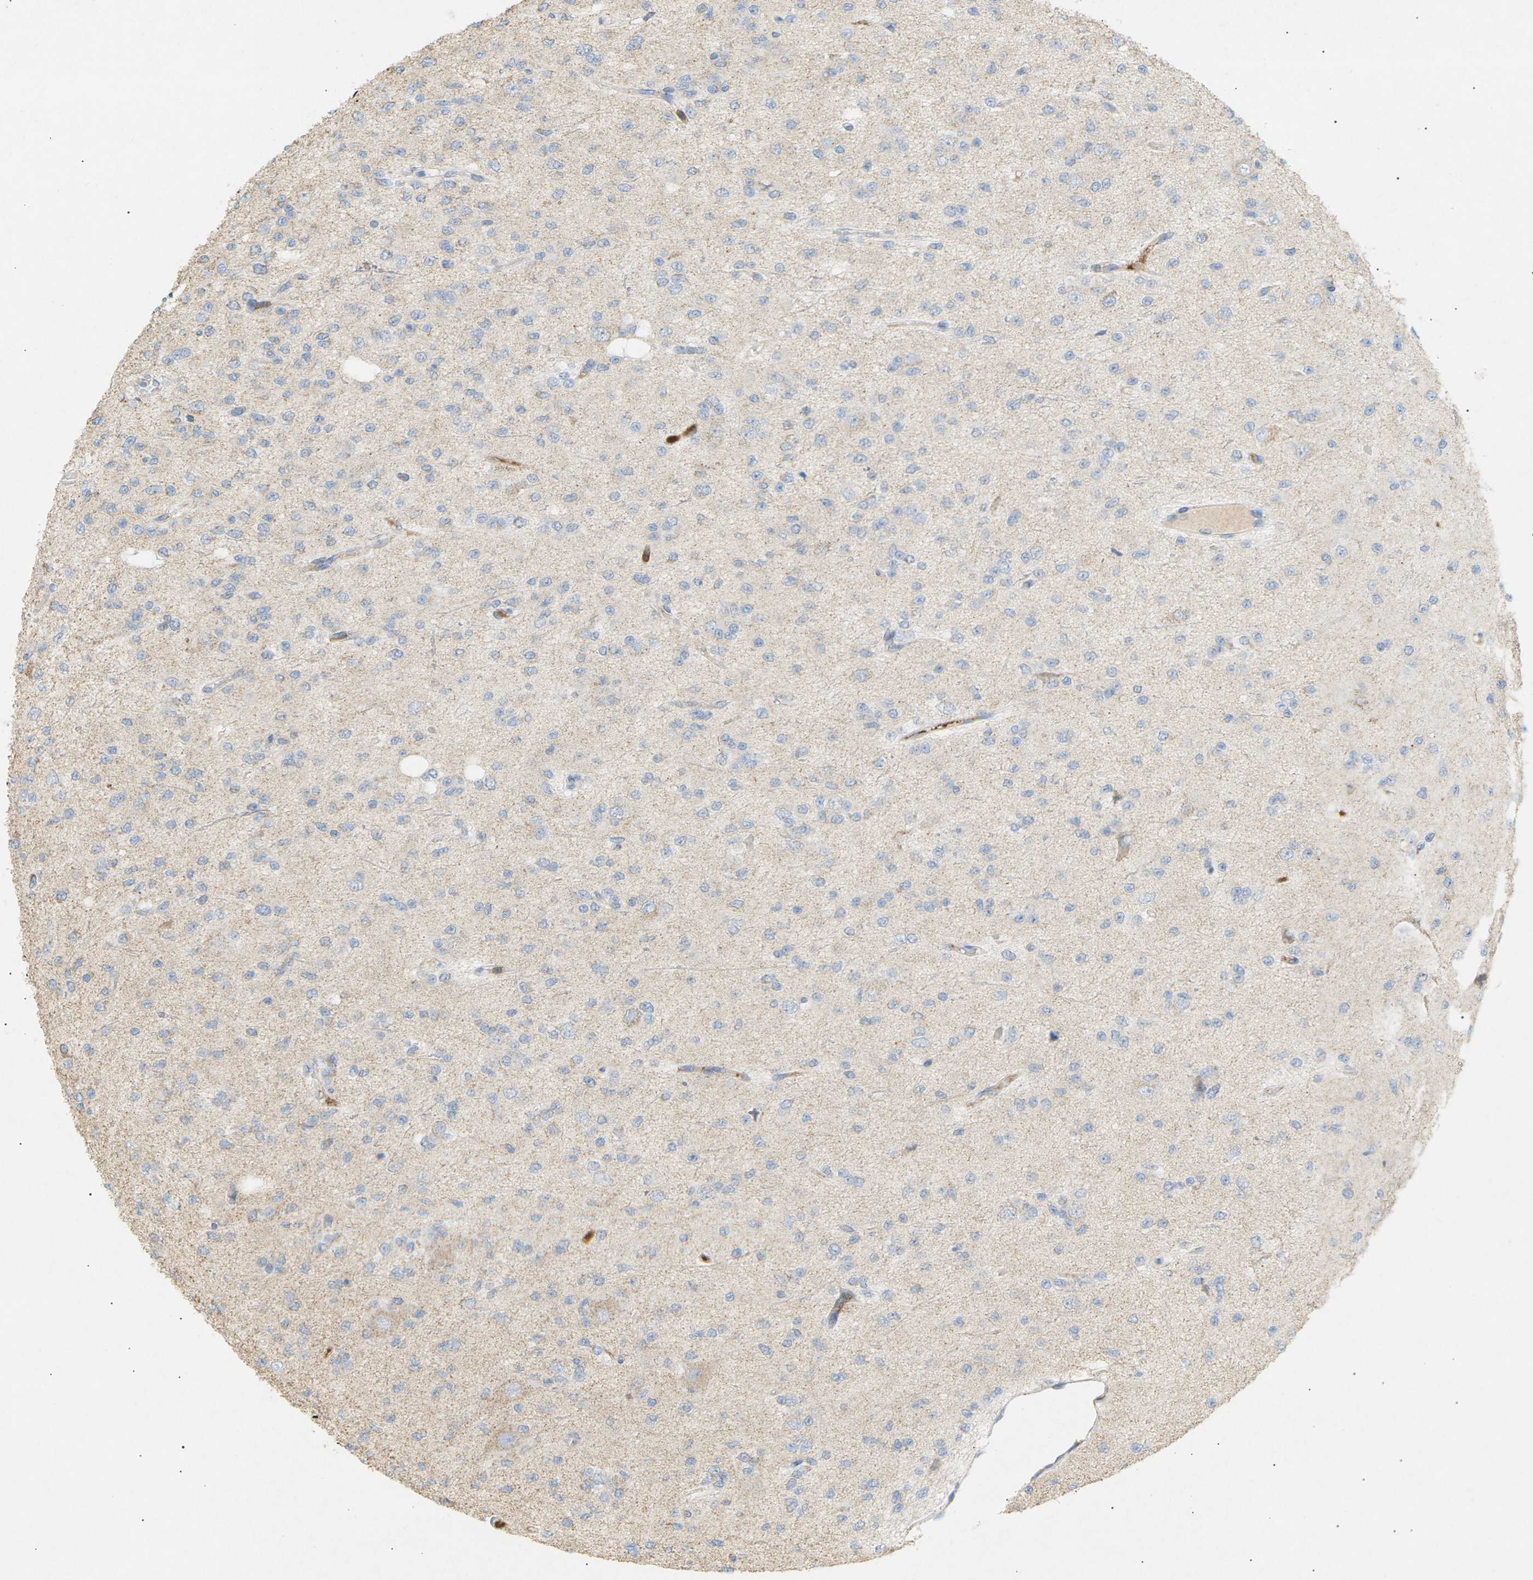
{"staining": {"intensity": "negative", "quantity": "none", "location": "none"}, "tissue": "glioma", "cell_type": "Tumor cells", "image_type": "cancer", "snomed": [{"axis": "morphology", "description": "Glioma, malignant, Low grade"}, {"axis": "topography", "description": "Brain"}], "caption": "Glioma was stained to show a protein in brown. There is no significant positivity in tumor cells.", "gene": "LIME1", "patient": {"sex": "male", "age": 38}}